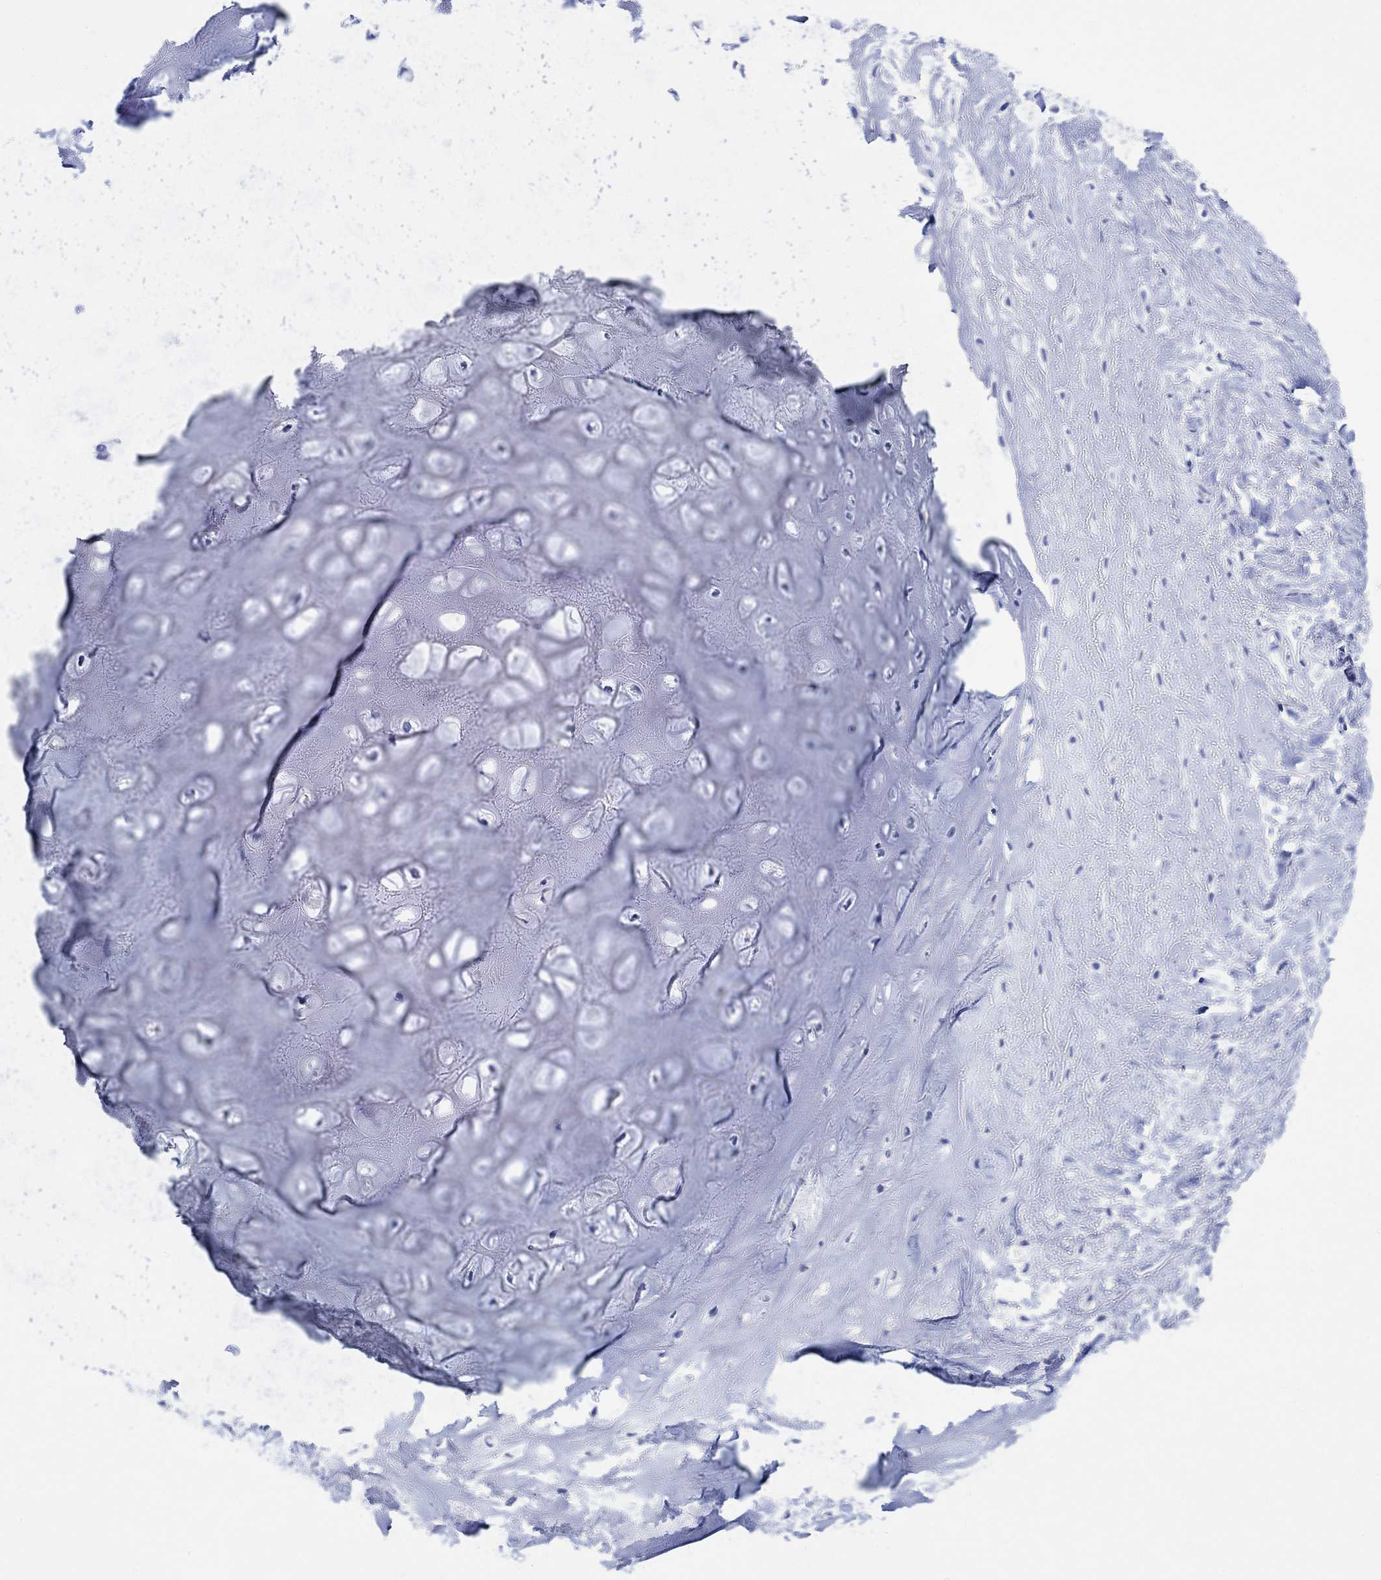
{"staining": {"intensity": "negative", "quantity": "none", "location": "none"}, "tissue": "adipose tissue", "cell_type": "Adipocytes", "image_type": "normal", "snomed": [{"axis": "morphology", "description": "Normal tissue, NOS"}, {"axis": "morphology", "description": "Squamous cell carcinoma, NOS"}, {"axis": "topography", "description": "Cartilage tissue"}, {"axis": "topography", "description": "Head-Neck"}], "caption": "Immunohistochemistry (IHC) micrograph of unremarkable adipose tissue stained for a protein (brown), which reveals no positivity in adipocytes.", "gene": "CPLX1", "patient": {"sex": "male", "age": 62}}